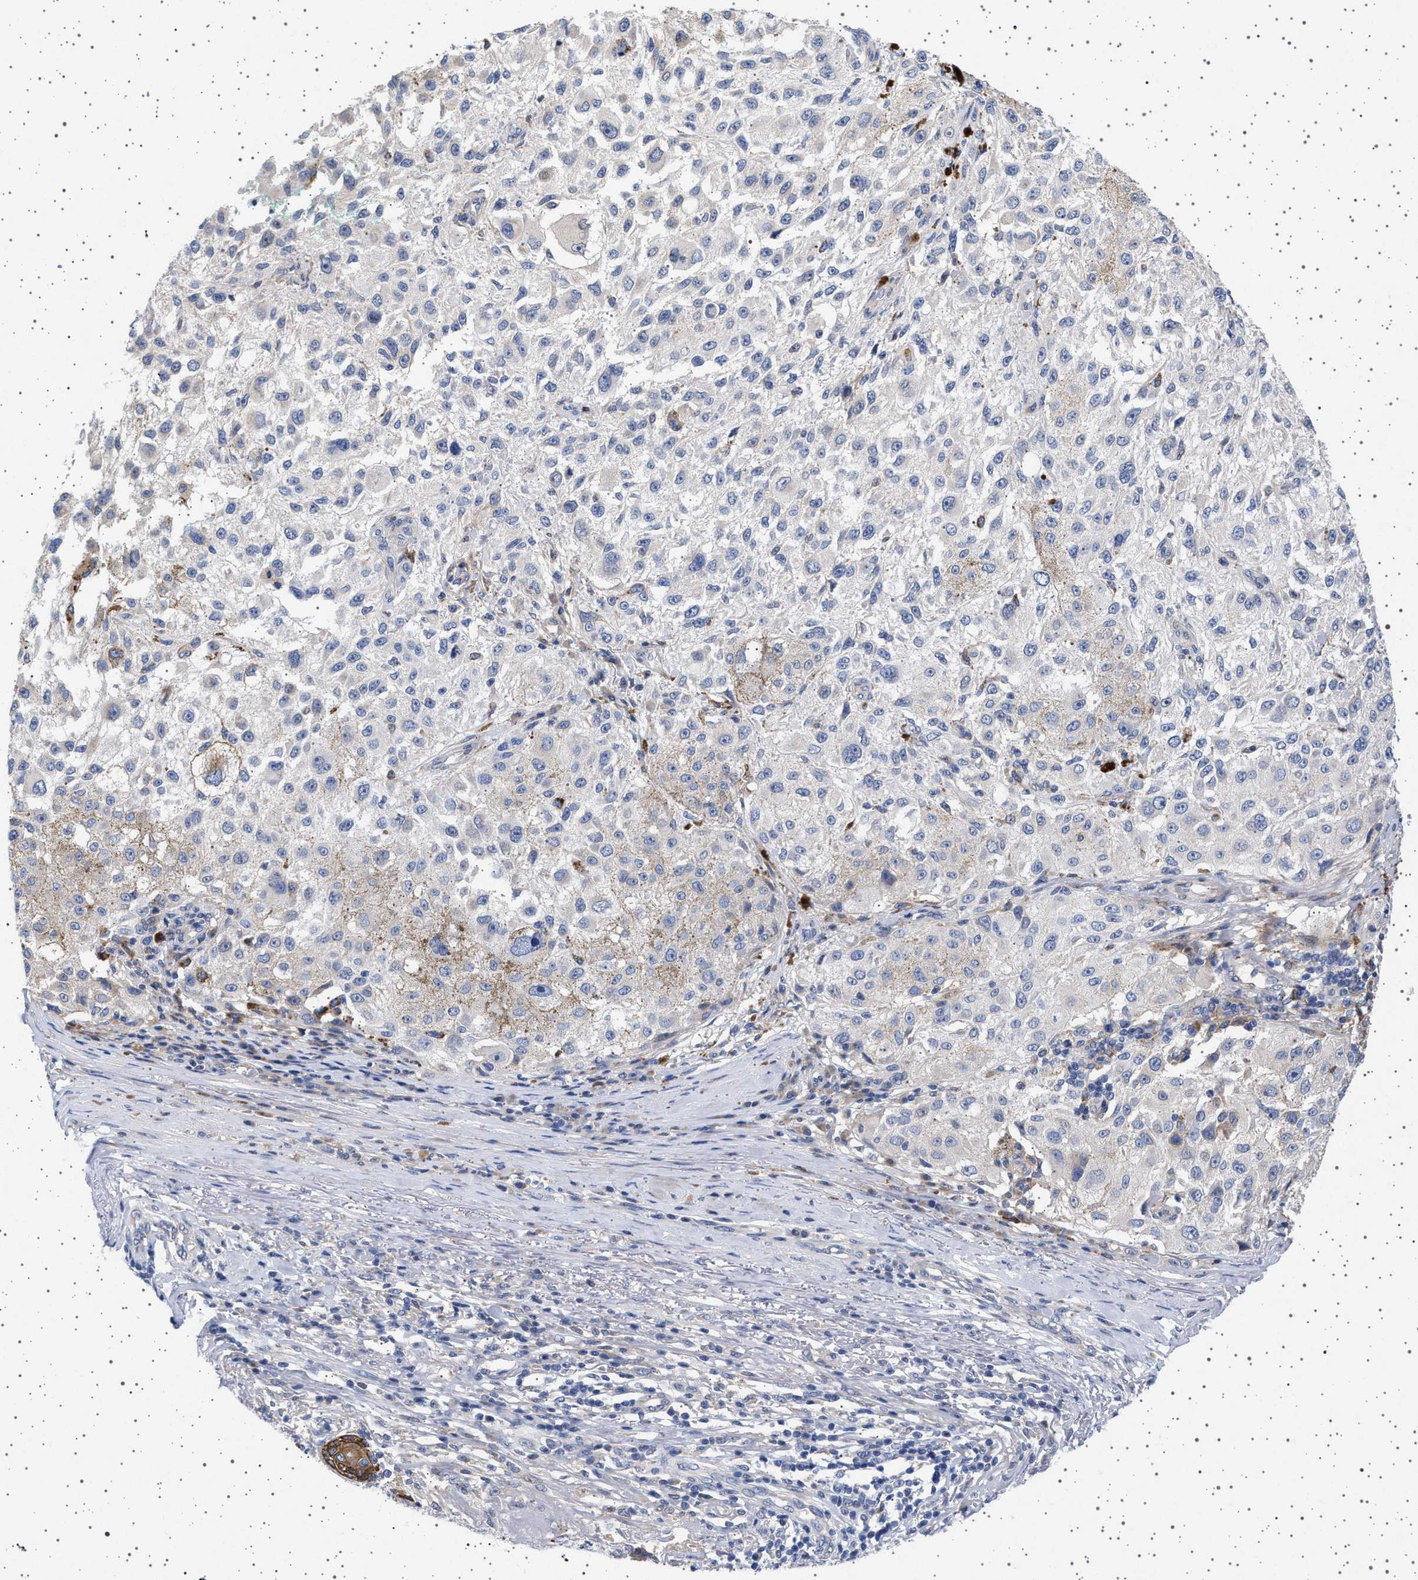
{"staining": {"intensity": "negative", "quantity": "none", "location": "none"}, "tissue": "melanoma", "cell_type": "Tumor cells", "image_type": "cancer", "snomed": [{"axis": "morphology", "description": "Necrosis, NOS"}, {"axis": "morphology", "description": "Malignant melanoma, NOS"}, {"axis": "topography", "description": "Skin"}], "caption": "Image shows no protein expression in tumor cells of malignant melanoma tissue.", "gene": "TRMT10B", "patient": {"sex": "female", "age": 87}}